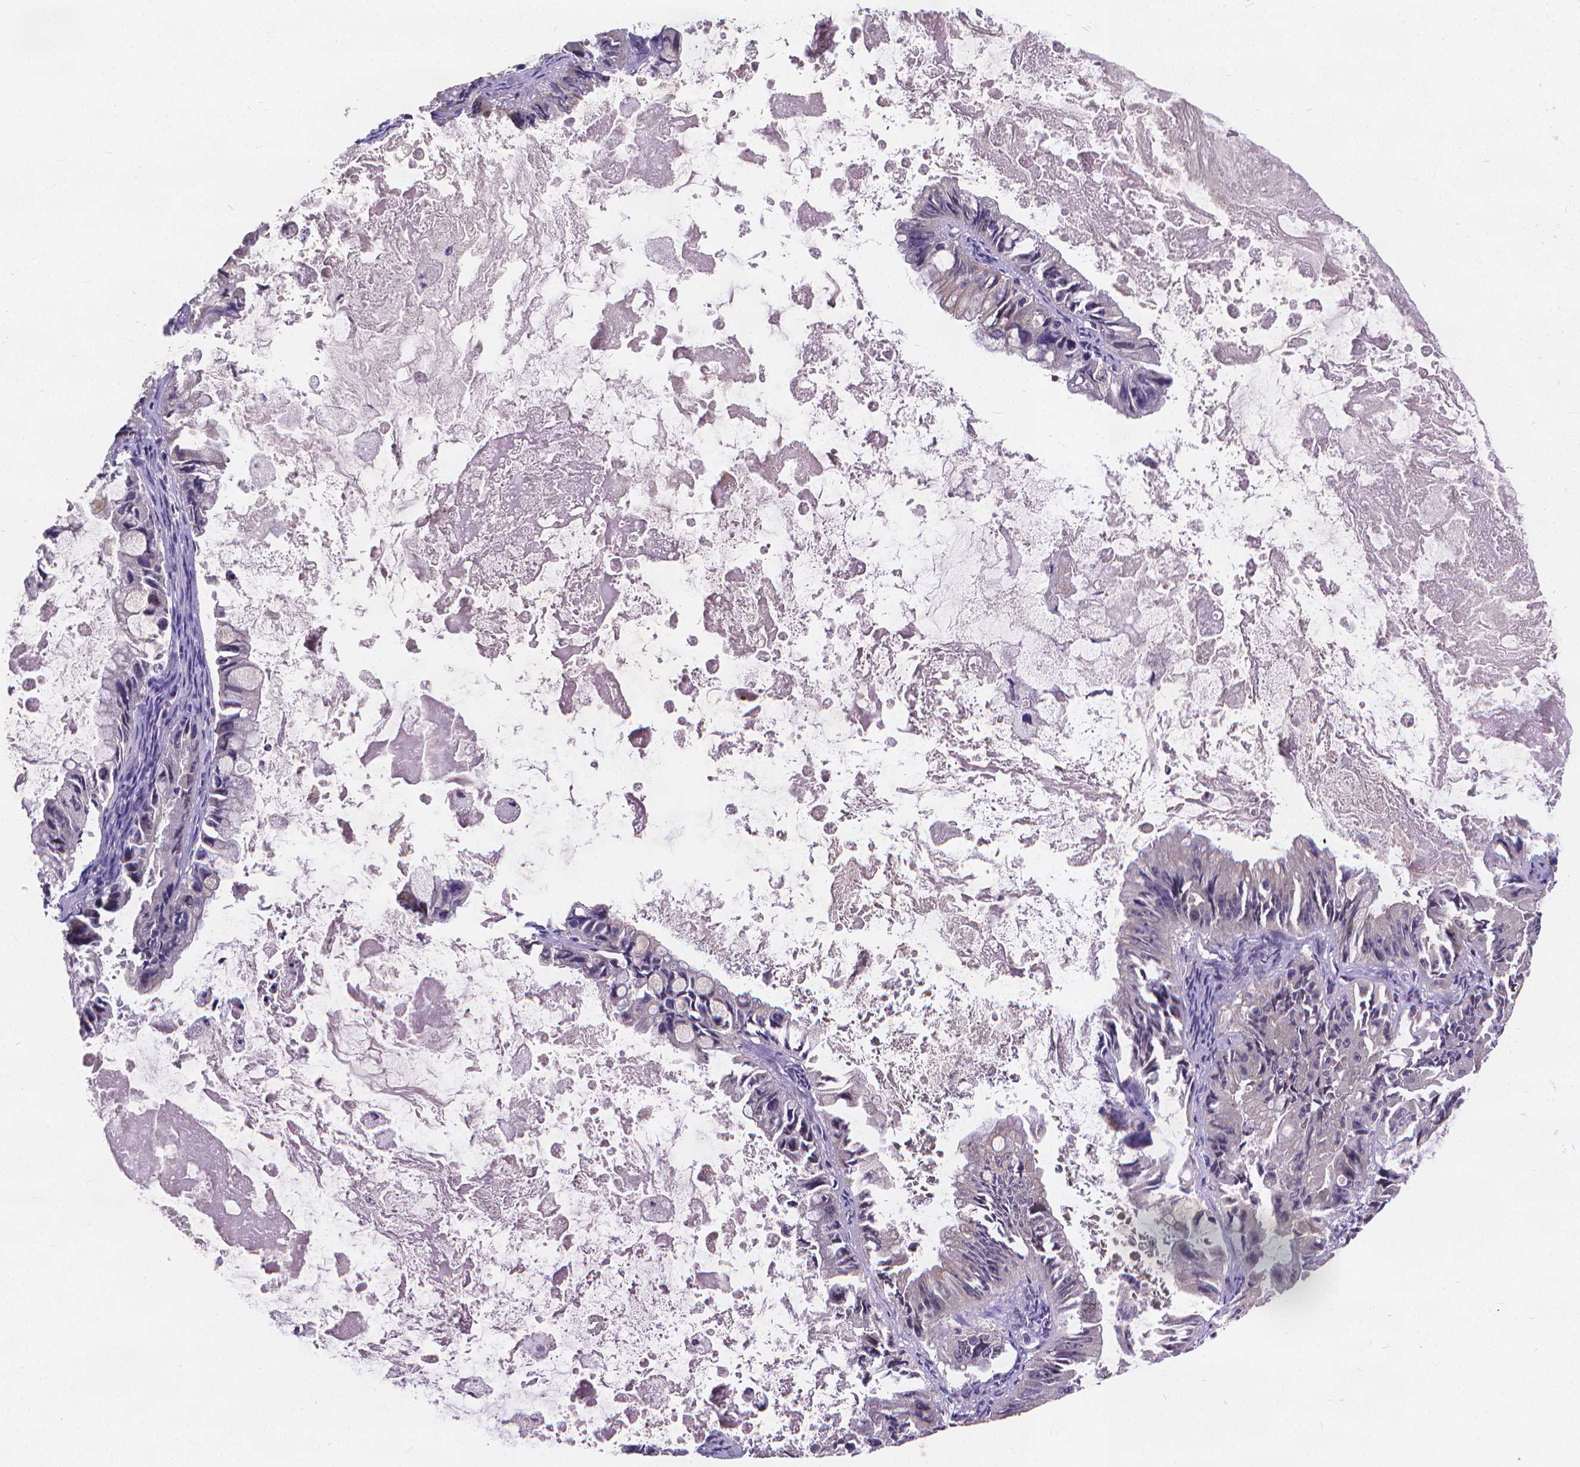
{"staining": {"intensity": "weak", "quantity": "25%-75%", "location": "cytoplasmic/membranous"}, "tissue": "ovarian cancer", "cell_type": "Tumor cells", "image_type": "cancer", "snomed": [{"axis": "morphology", "description": "Cystadenocarcinoma, mucinous, NOS"}, {"axis": "topography", "description": "Ovary"}], "caption": "Tumor cells show low levels of weak cytoplasmic/membranous positivity in about 25%-75% of cells in ovarian cancer (mucinous cystadenocarcinoma). (Stains: DAB (3,3'-diaminobenzidine) in brown, nuclei in blue, Microscopy: brightfield microscopy at high magnification).", "gene": "GLRB", "patient": {"sex": "female", "age": 61}}